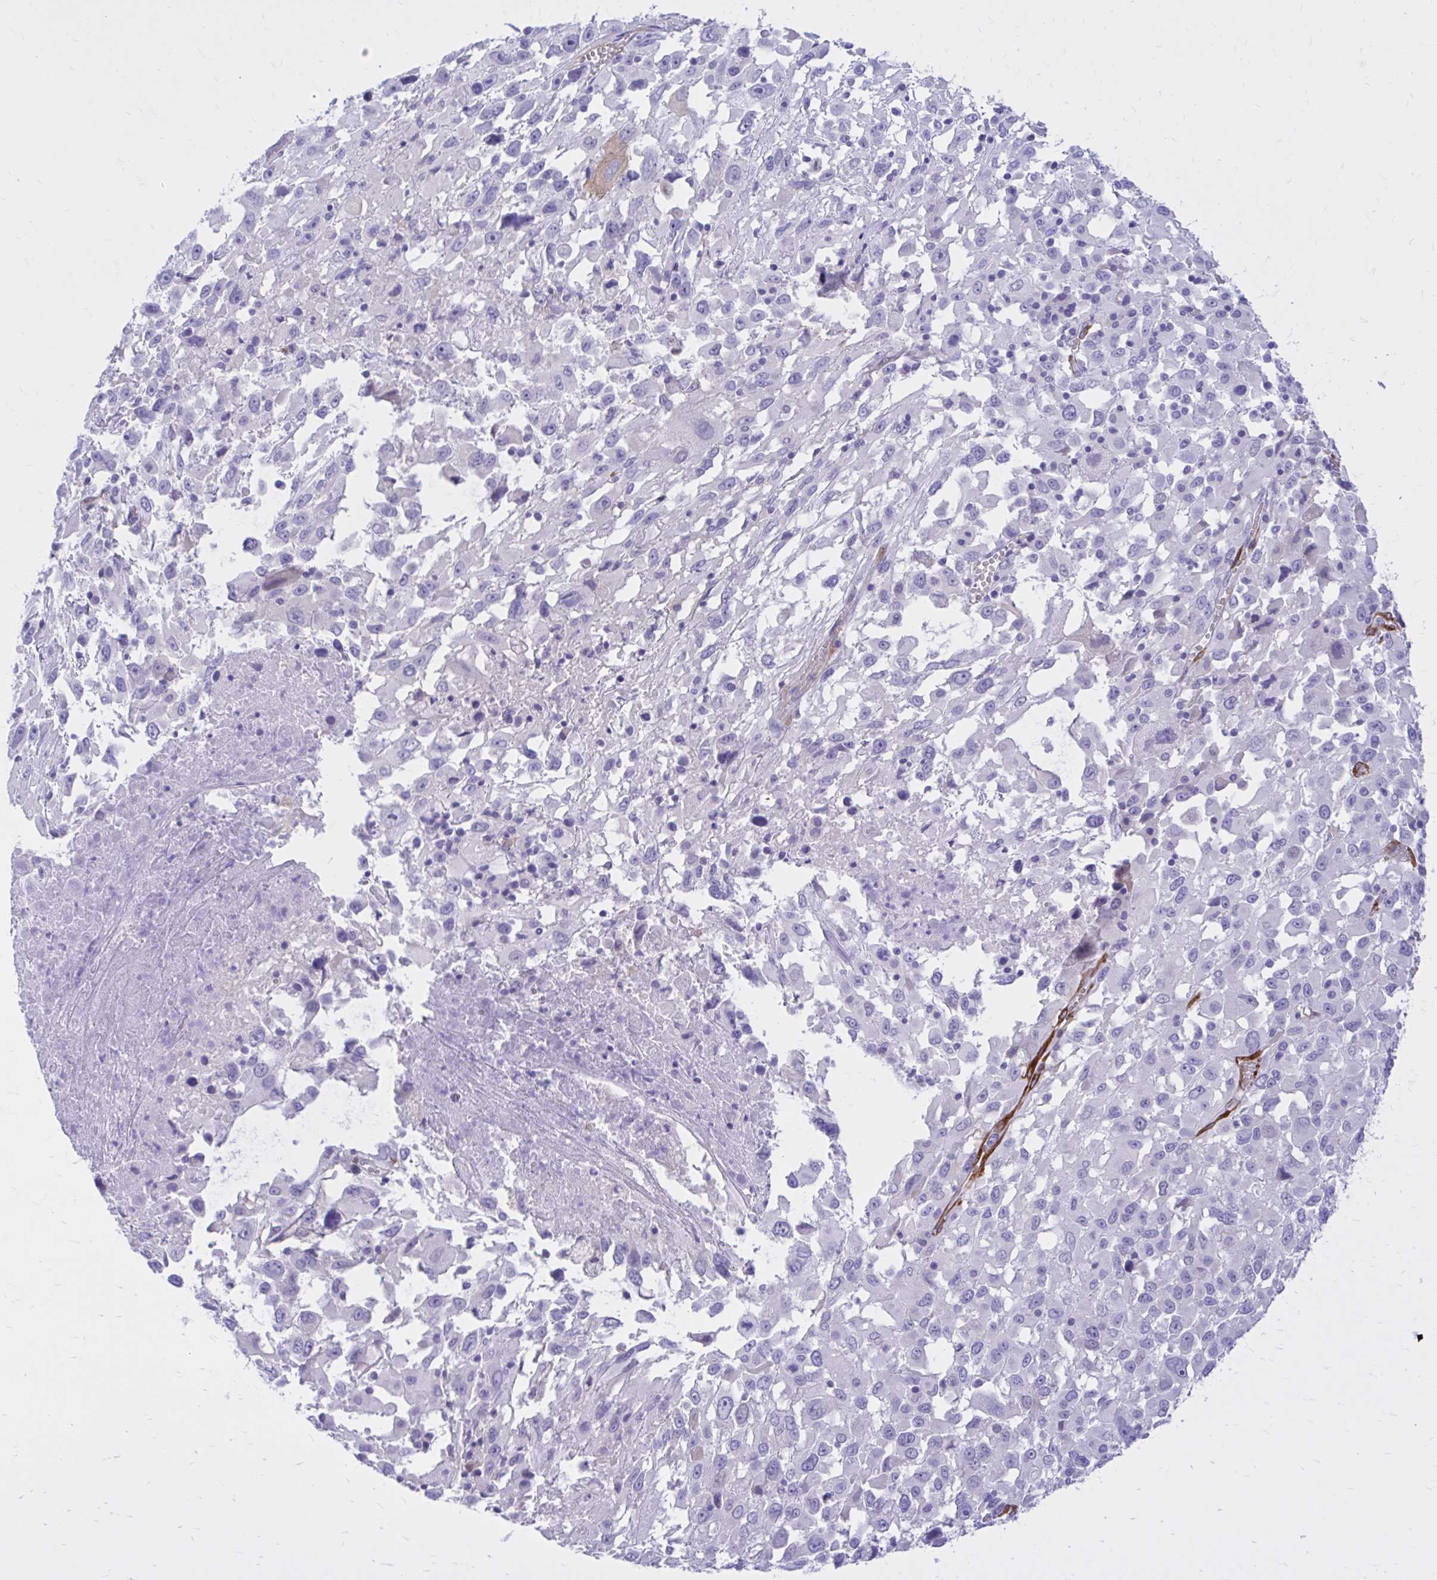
{"staining": {"intensity": "negative", "quantity": "none", "location": "none"}, "tissue": "melanoma", "cell_type": "Tumor cells", "image_type": "cancer", "snomed": [{"axis": "morphology", "description": "Malignant melanoma, Metastatic site"}, {"axis": "topography", "description": "Soft tissue"}], "caption": "Malignant melanoma (metastatic site) stained for a protein using immunohistochemistry (IHC) exhibits no staining tumor cells.", "gene": "EPB41L1", "patient": {"sex": "male", "age": 50}}